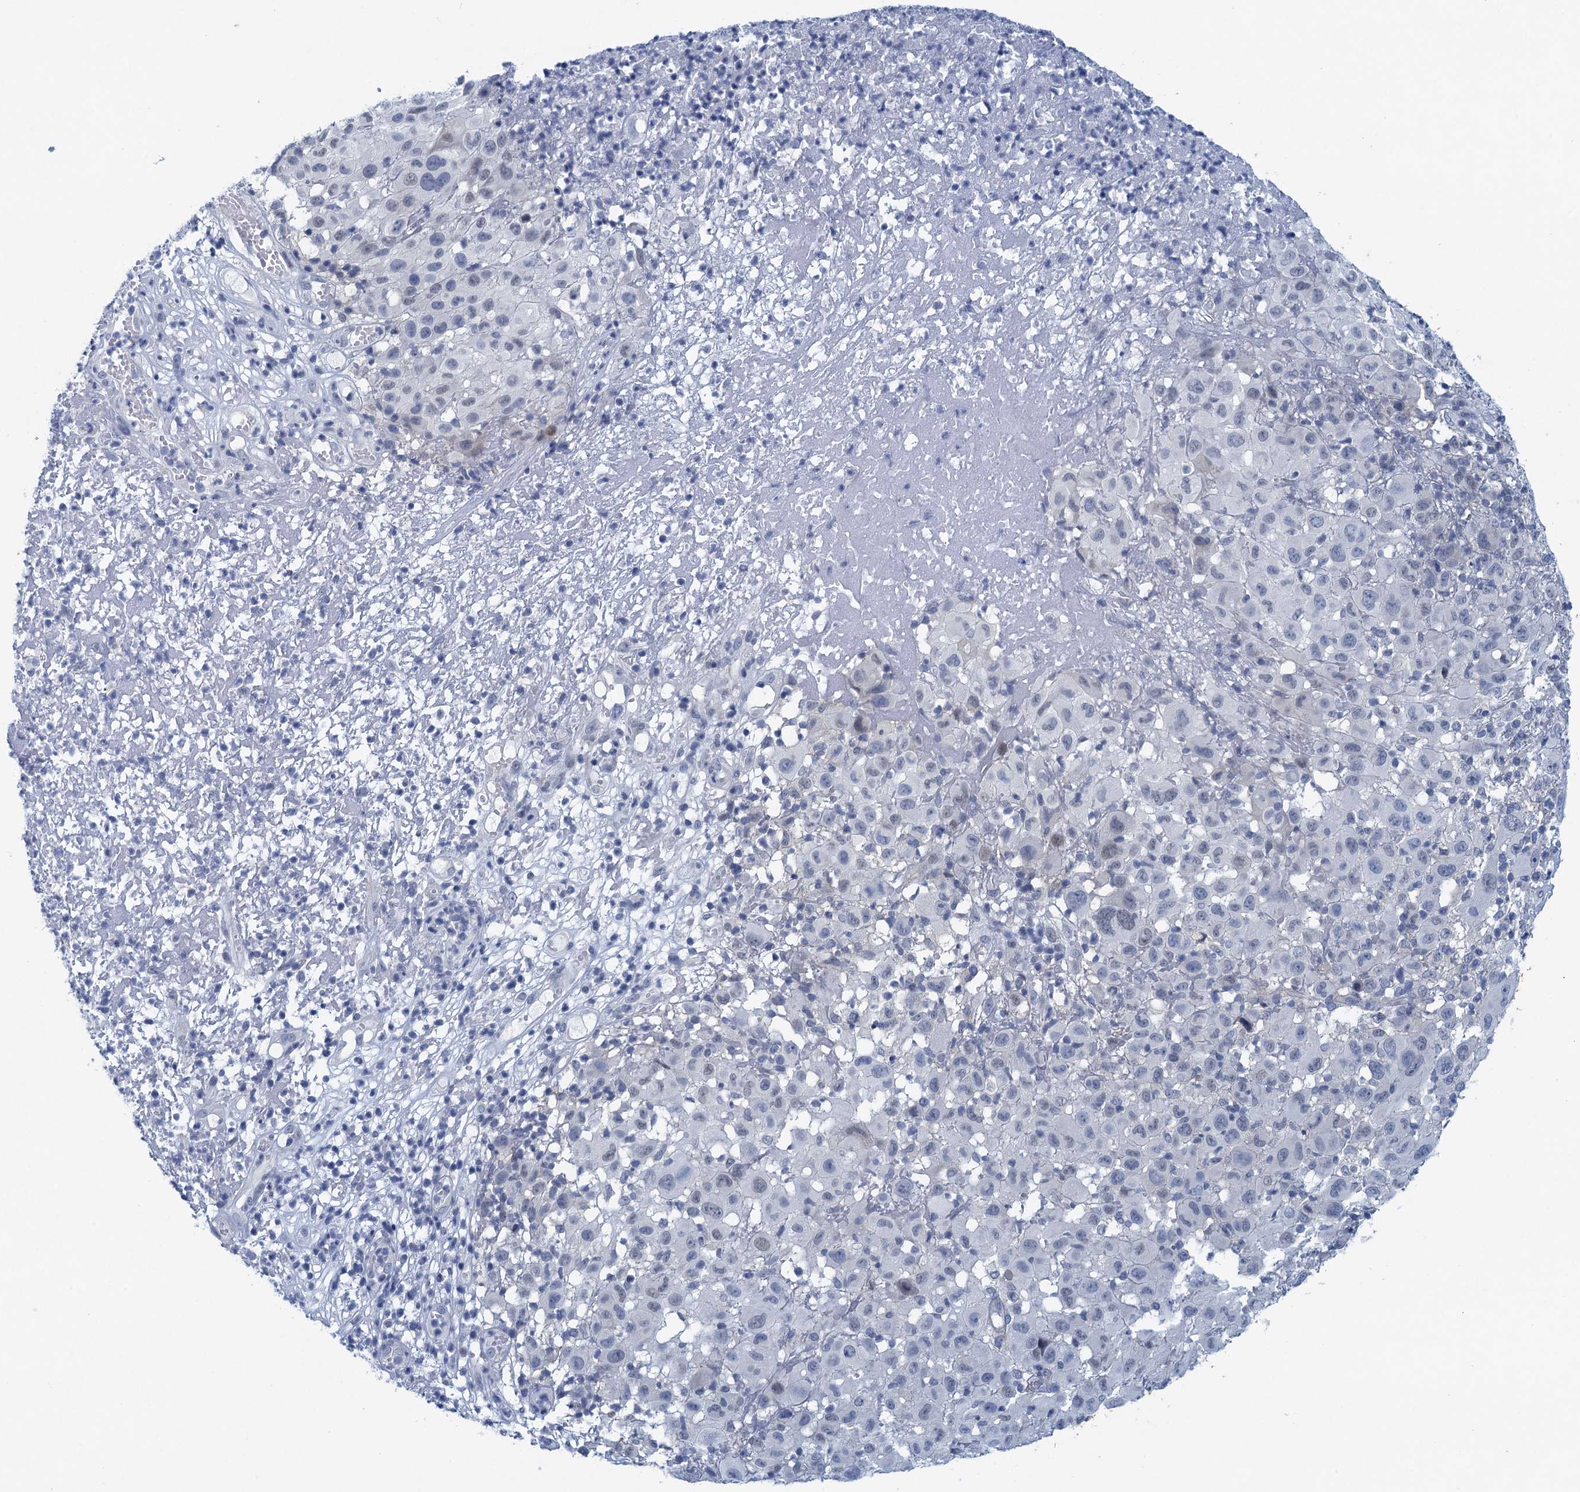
{"staining": {"intensity": "negative", "quantity": "none", "location": "none"}, "tissue": "melanoma", "cell_type": "Tumor cells", "image_type": "cancer", "snomed": [{"axis": "morphology", "description": "Malignant melanoma, NOS"}, {"axis": "topography", "description": "Skin"}], "caption": "DAB immunohistochemical staining of human malignant melanoma reveals no significant positivity in tumor cells.", "gene": "ENSG00000131152", "patient": {"sex": "male", "age": 73}}